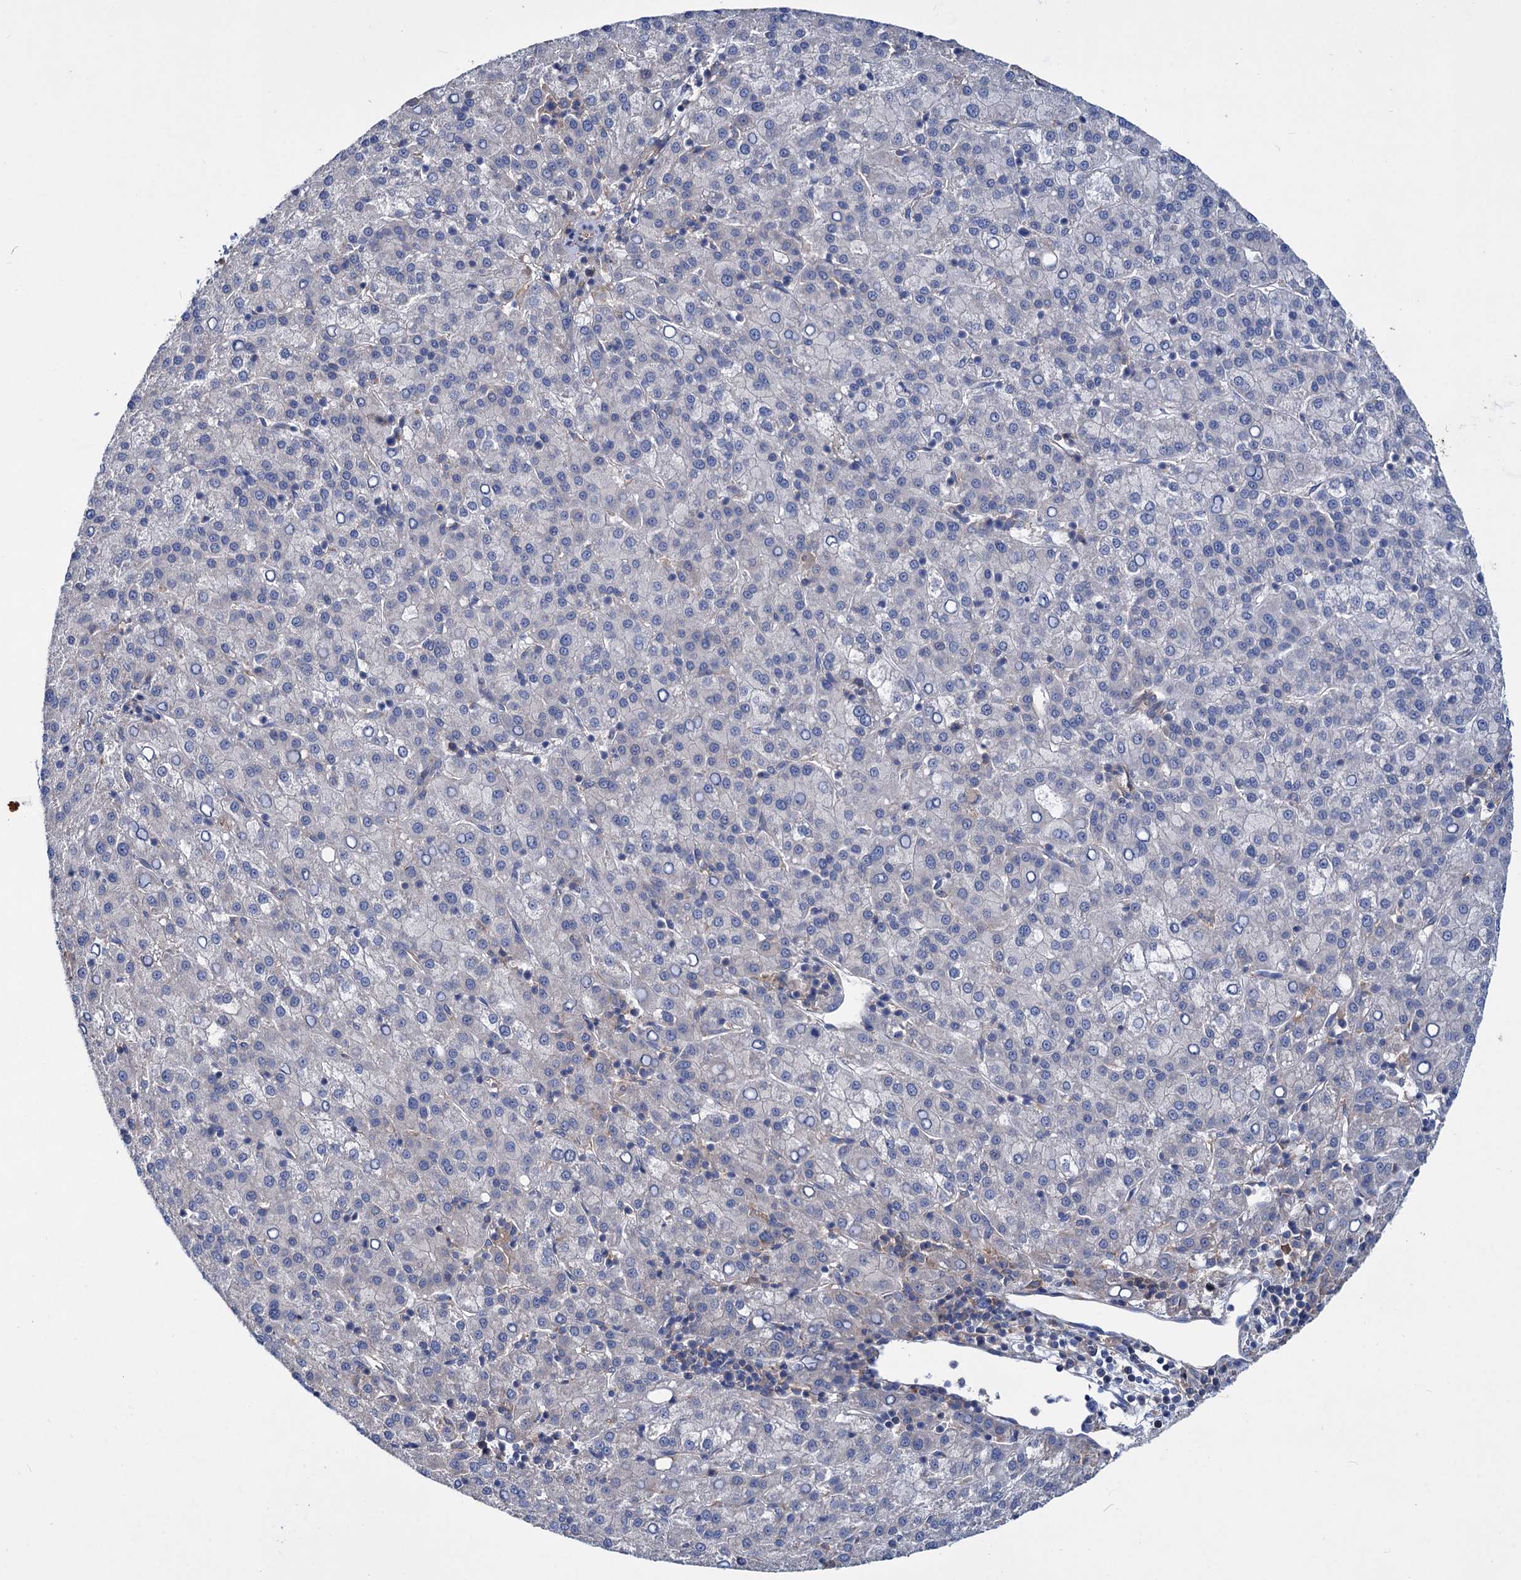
{"staining": {"intensity": "negative", "quantity": "none", "location": "none"}, "tissue": "liver cancer", "cell_type": "Tumor cells", "image_type": "cancer", "snomed": [{"axis": "morphology", "description": "Carcinoma, Hepatocellular, NOS"}, {"axis": "topography", "description": "Liver"}], "caption": "This is an immunohistochemistry (IHC) image of human liver cancer (hepatocellular carcinoma). There is no expression in tumor cells.", "gene": "TRIM55", "patient": {"sex": "female", "age": 58}}